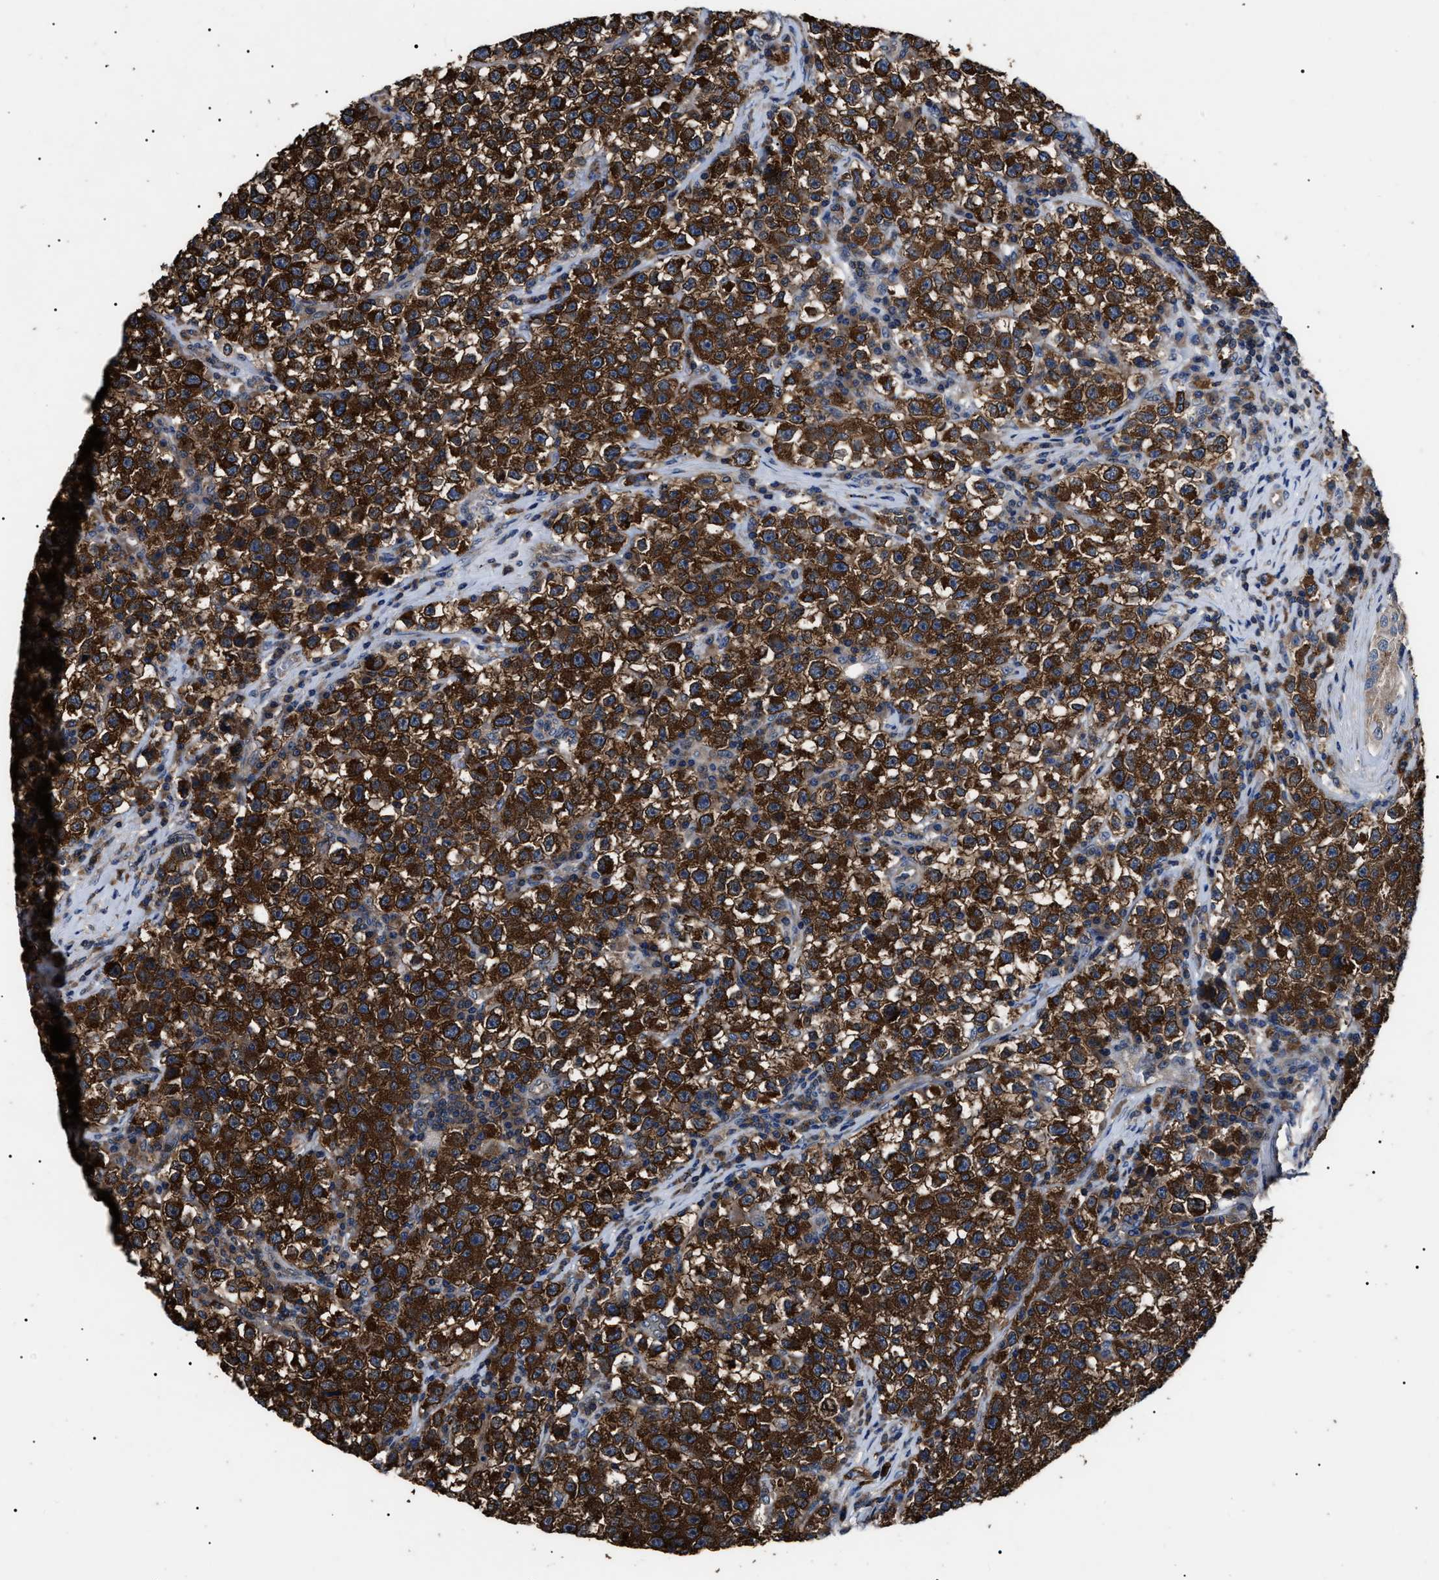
{"staining": {"intensity": "strong", "quantity": ">75%", "location": "cytoplasmic/membranous"}, "tissue": "testis cancer", "cell_type": "Tumor cells", "image_type": "cancer", "snomed": [{"axis": "morphology", "description": "Seminoma, NOS"}, {"axis": "topography", "description": "Testis"}], "caption": "Immunohistochemistry (IHC) micrograph of seminoma (testis) stained for a protein (brown), which exhibits high levels of strong cytoplasmic/membranous expression in about >75% of tumor cells.", "gene": "CCT8", "patient": {"sex": "male", "age": 22}}